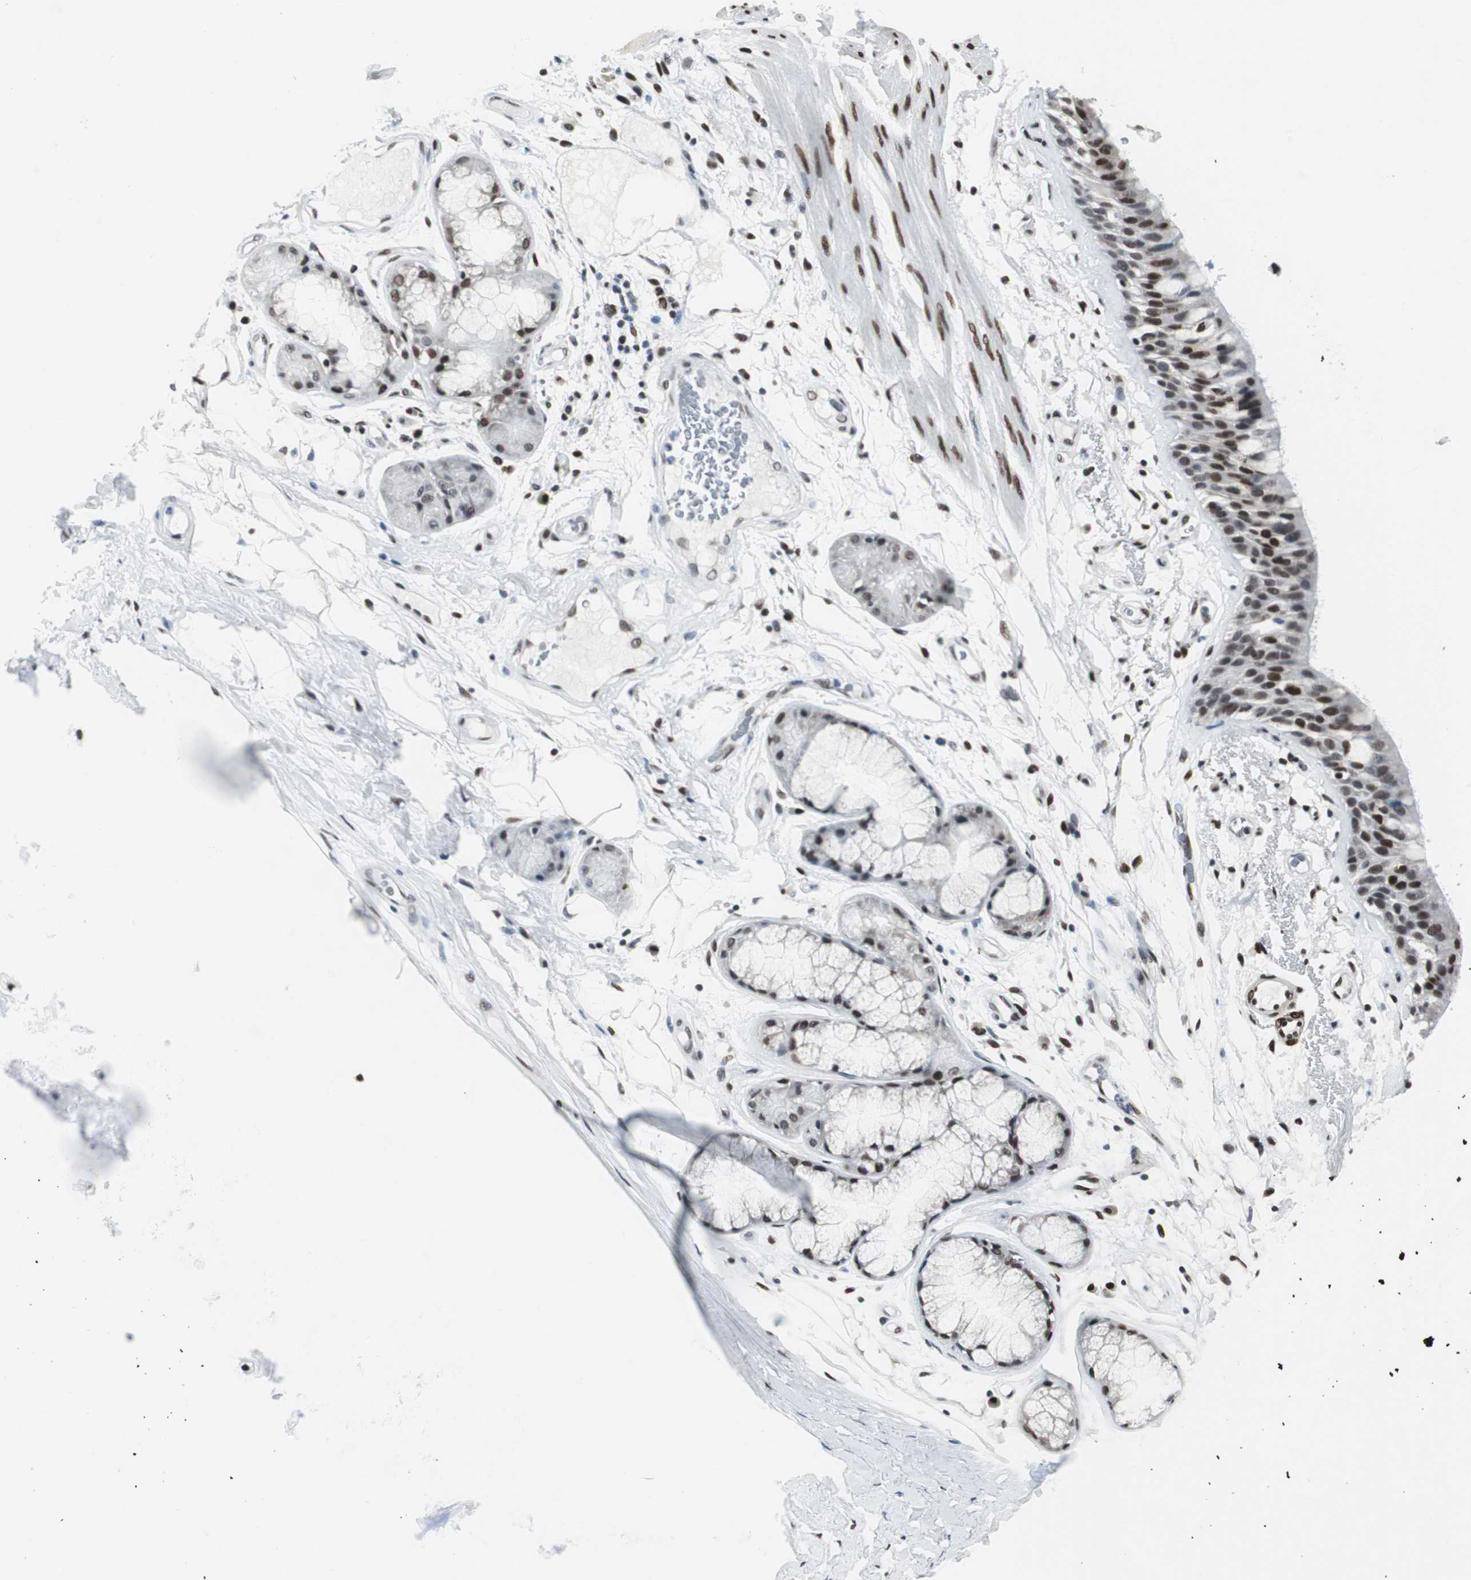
{"staining": {"intensity": "strong", "quantity": ">75%", "location": "nuclear"}, "tissue": "bronchus", "cell_type": "Respiratory epithelial cells", "image_type": "normal", "snomed": [{"axis": "morphology", "description": "Normal tissue, NOS"}, {"axis": "topography", "description": "Bronchus"}], "caption": "A brown stain highlights strong nuclear staining of a protein in respiratory epithelial cells of benign bronchus. The protein of interest is shown in brown color, while the nuclei are stained blue.", "gene": "MEF2D", "patient": {"sex": "male", "age": 66}}